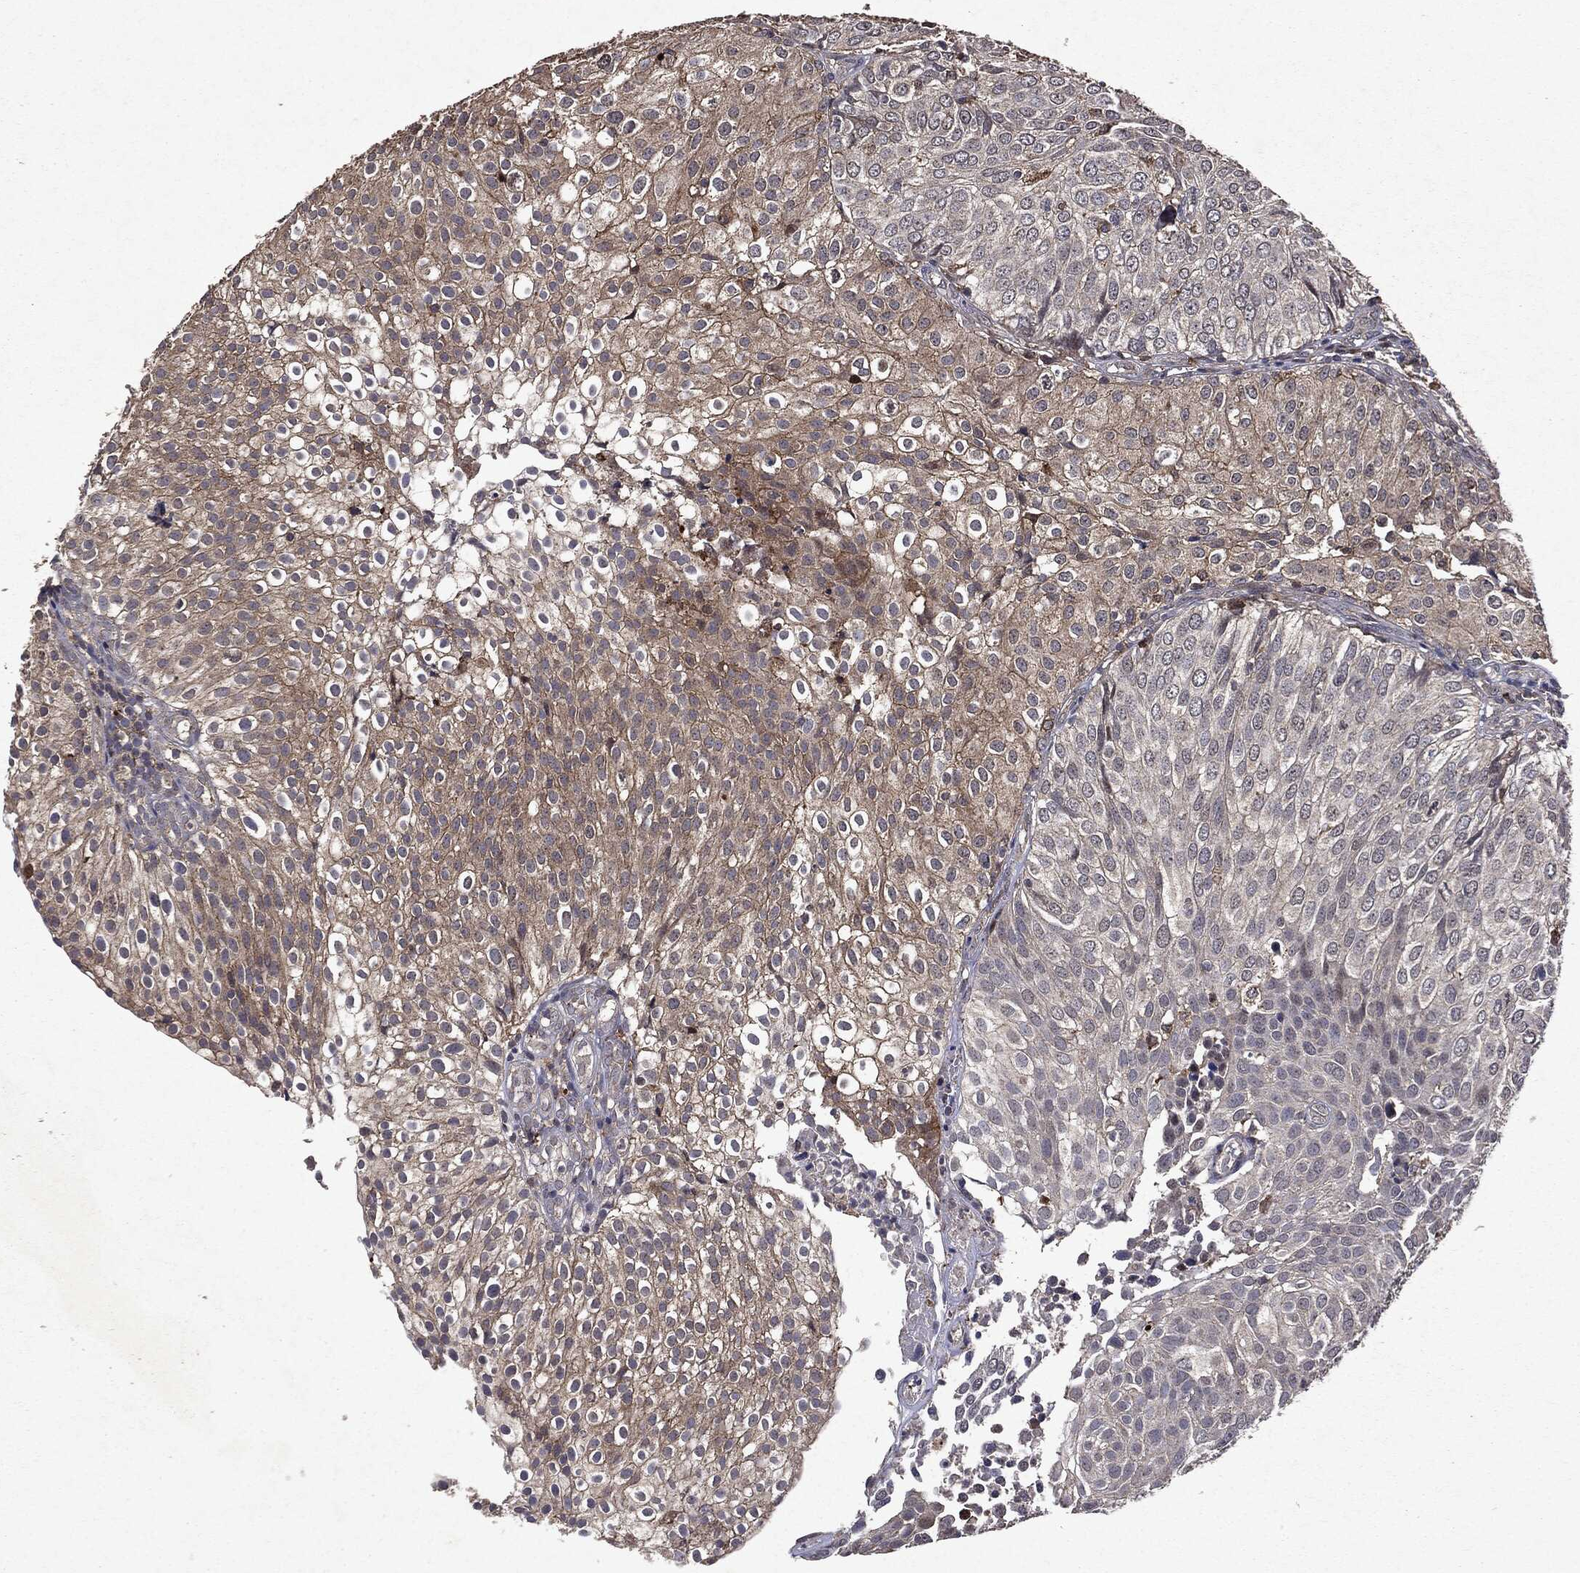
{"staining": {"intensity": "weak", "quantity": "<25%", "location": "cytoplasmic/membranous"}, "tissue": "urothelial cancer", "cell_type": "Tumor cells", "image_type": "cancer", "snomed": [{"axis": "morphology", "description": "Urothelial carcinoma, High grade"}, {"axis": "topography", "description": "Urinary bladder"}], "caption": "Immunohistochemistry micrograph of human urothelial cancer stained for a protein (brown), which shows no expression in tumor cells.", "gene": "PTEN", "patient": {"sex": "female", "age": 79}}